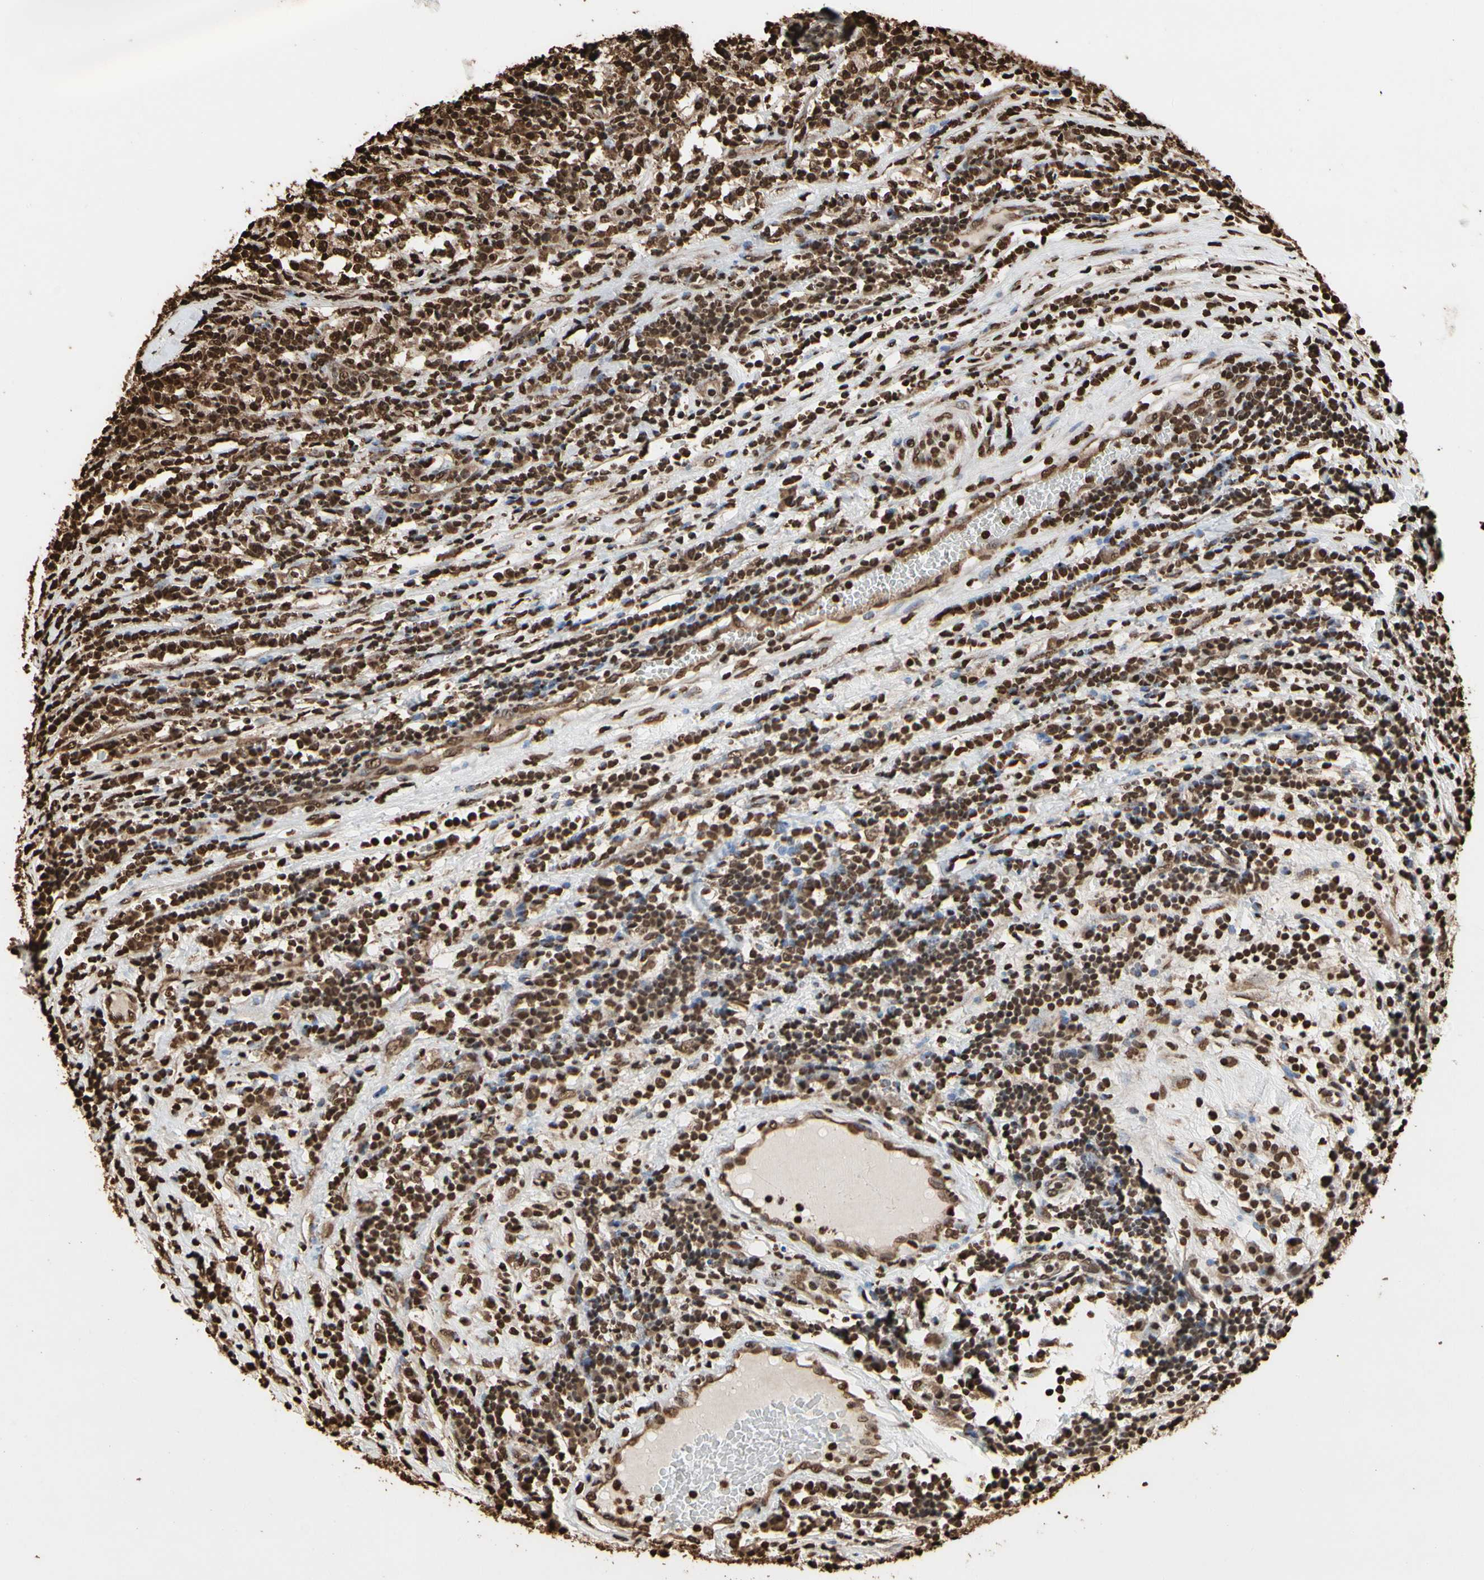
{"staining": {"intensity": "strong", "quantity": ">75%", "location": "cytoplasmic/membranous,nuclear"}, "tissue": "testis cancer", "cell_type": "Tumor cells", "image_type": "cancer", "snomed": [{"axis": "morphology", "description": "Seminoma, NOS"}, {"axis": "topography", "description": "Testis"}], "caption": "Protein expression analysis of human testis seminoma reveals strong cytoplasmic/membranous and nuclear positivity in approximately >75% of tumor cells.", "gene": "HNRNPK", "patient": {"sex": "male", "age": 43}}